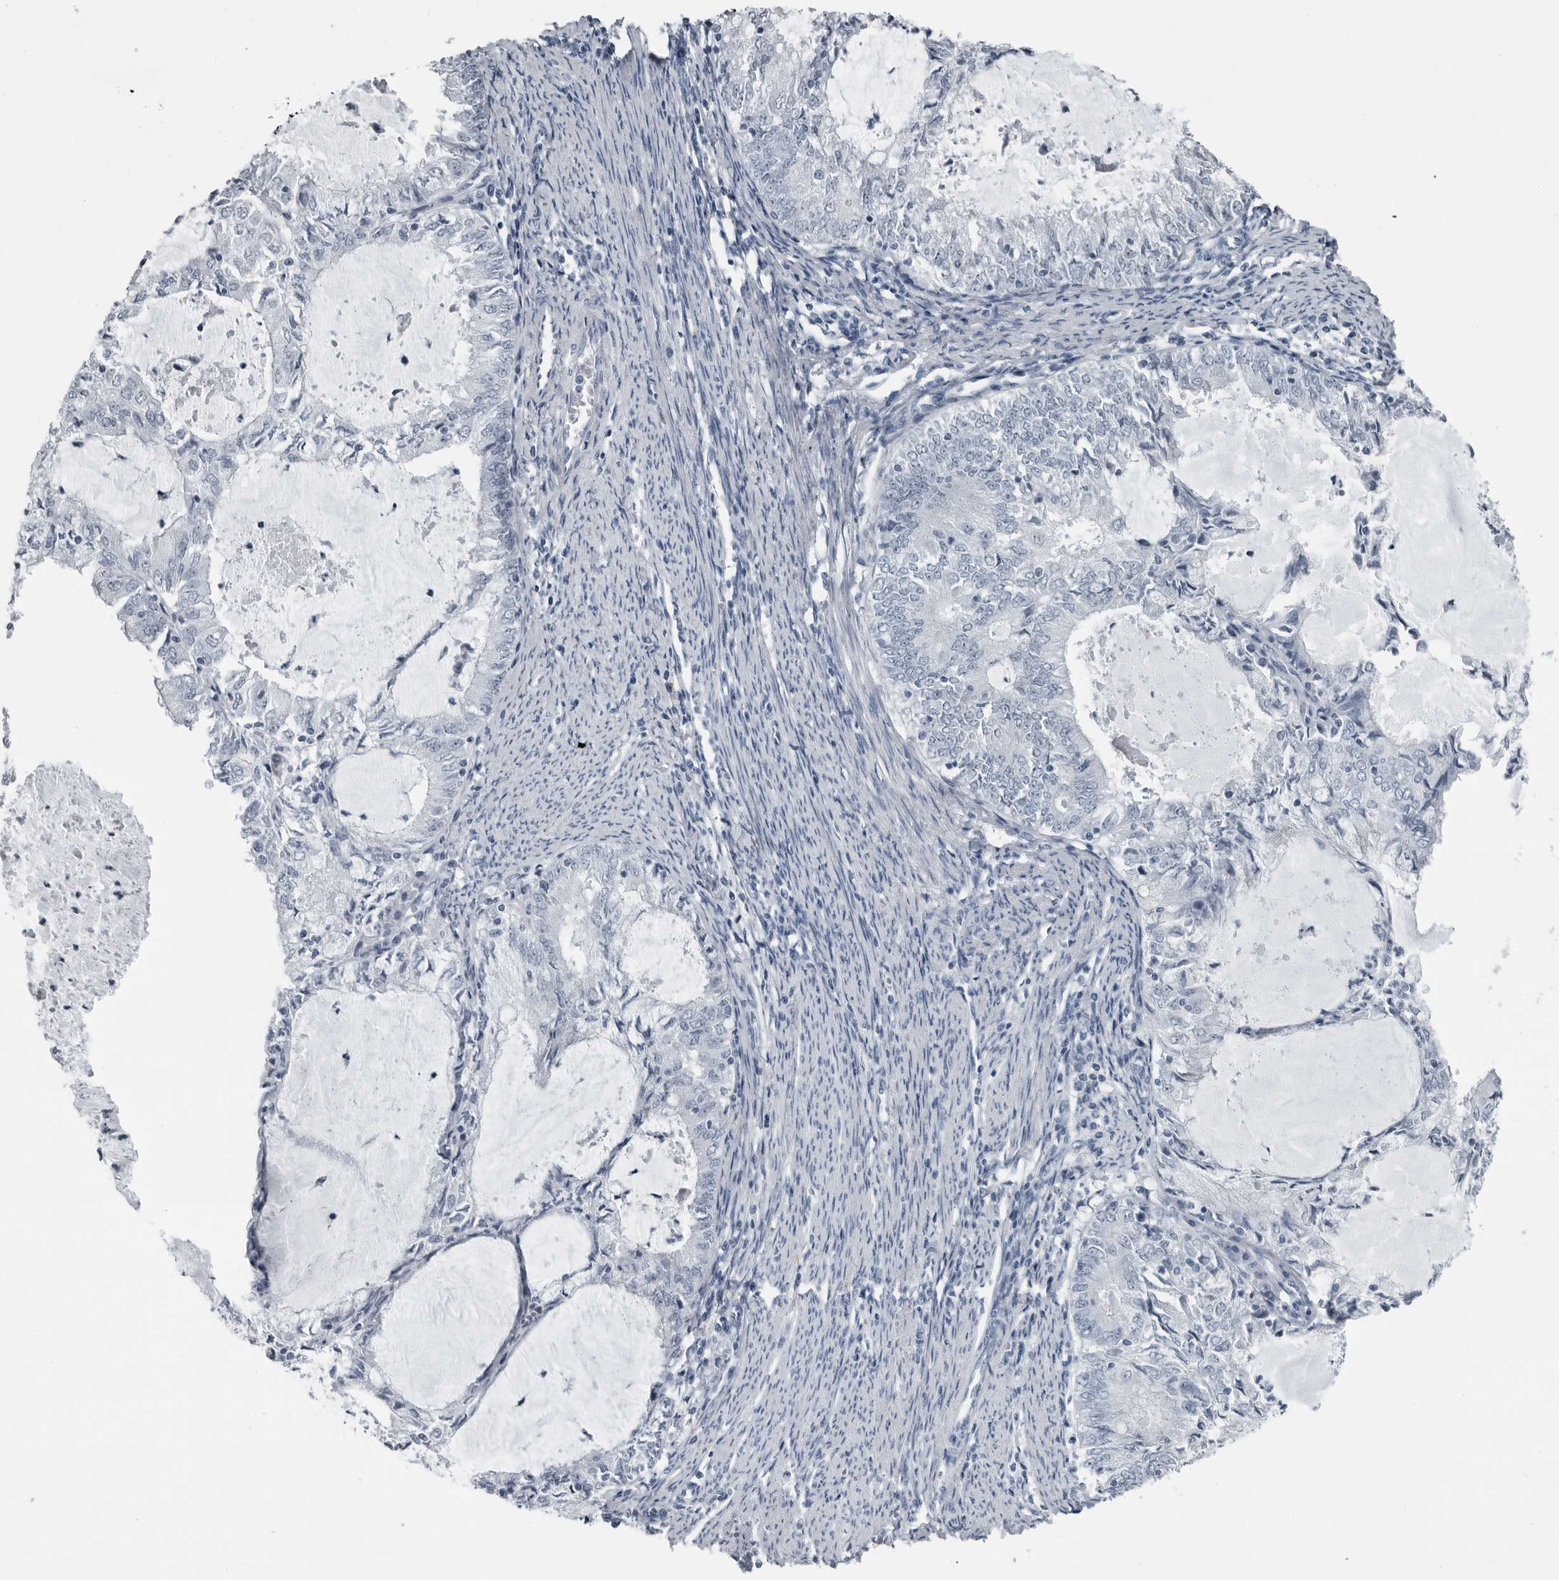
{"staining": {"intensity": "negative", "quantity": "none", "location": "none"}, "tissue": "endometrial cancer", "cell_type": "Tumor cells", "image_type": "cancer", "snomed": [{"axis": "morphology", "description": "Adenocarcinoma, NOS"}, {"axis": "topography", "description": "Endometrium"}], "caption": "Endometrial adenocarcinoma stained for a protein using immunohistochemistry displays no expression tumor cells.", "gene": "PDCD11", "patient": {"sex": "female", "age": 57}}